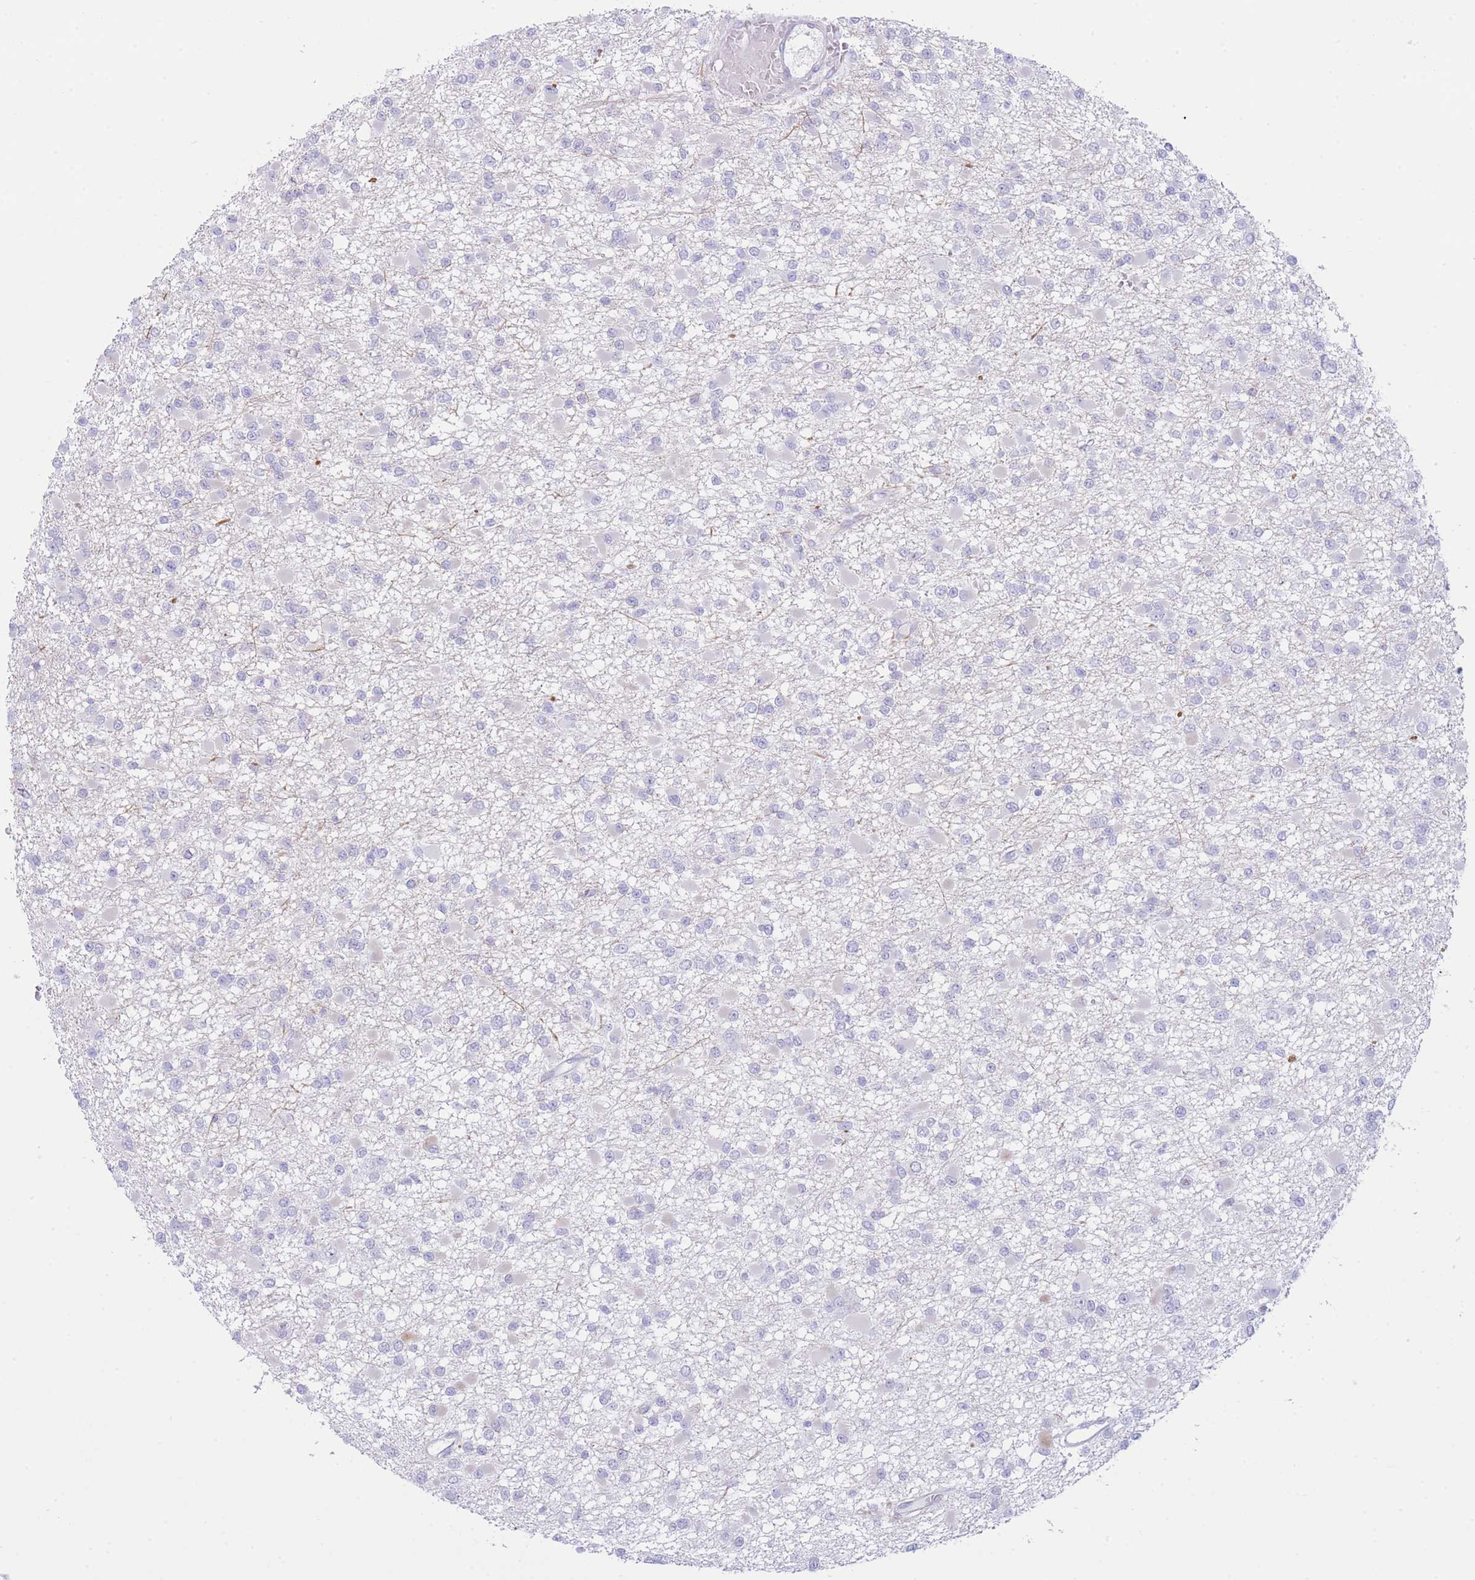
{"staining": {"intensity": "negative", "quantity": "none", "location": "none"}, "tissue": "glioma", "cell_type": "Tumor cells", "image_type": "cancer", "snomed": [{"axis": "morphology", "description": "Glioma, malignant, Low grade"}, {"axis": "topography", "description": "Brain"}], "caption": "Immunohistochemistry (IHC) photomicrograph of neoplastic tissue: glioma stained with DAB (3,3'-diaminobenzidine) demonstrates no significant protein expression in tumor cells.", "gene": "VWA8", "patient": {"sex": "female", "age": 22}}